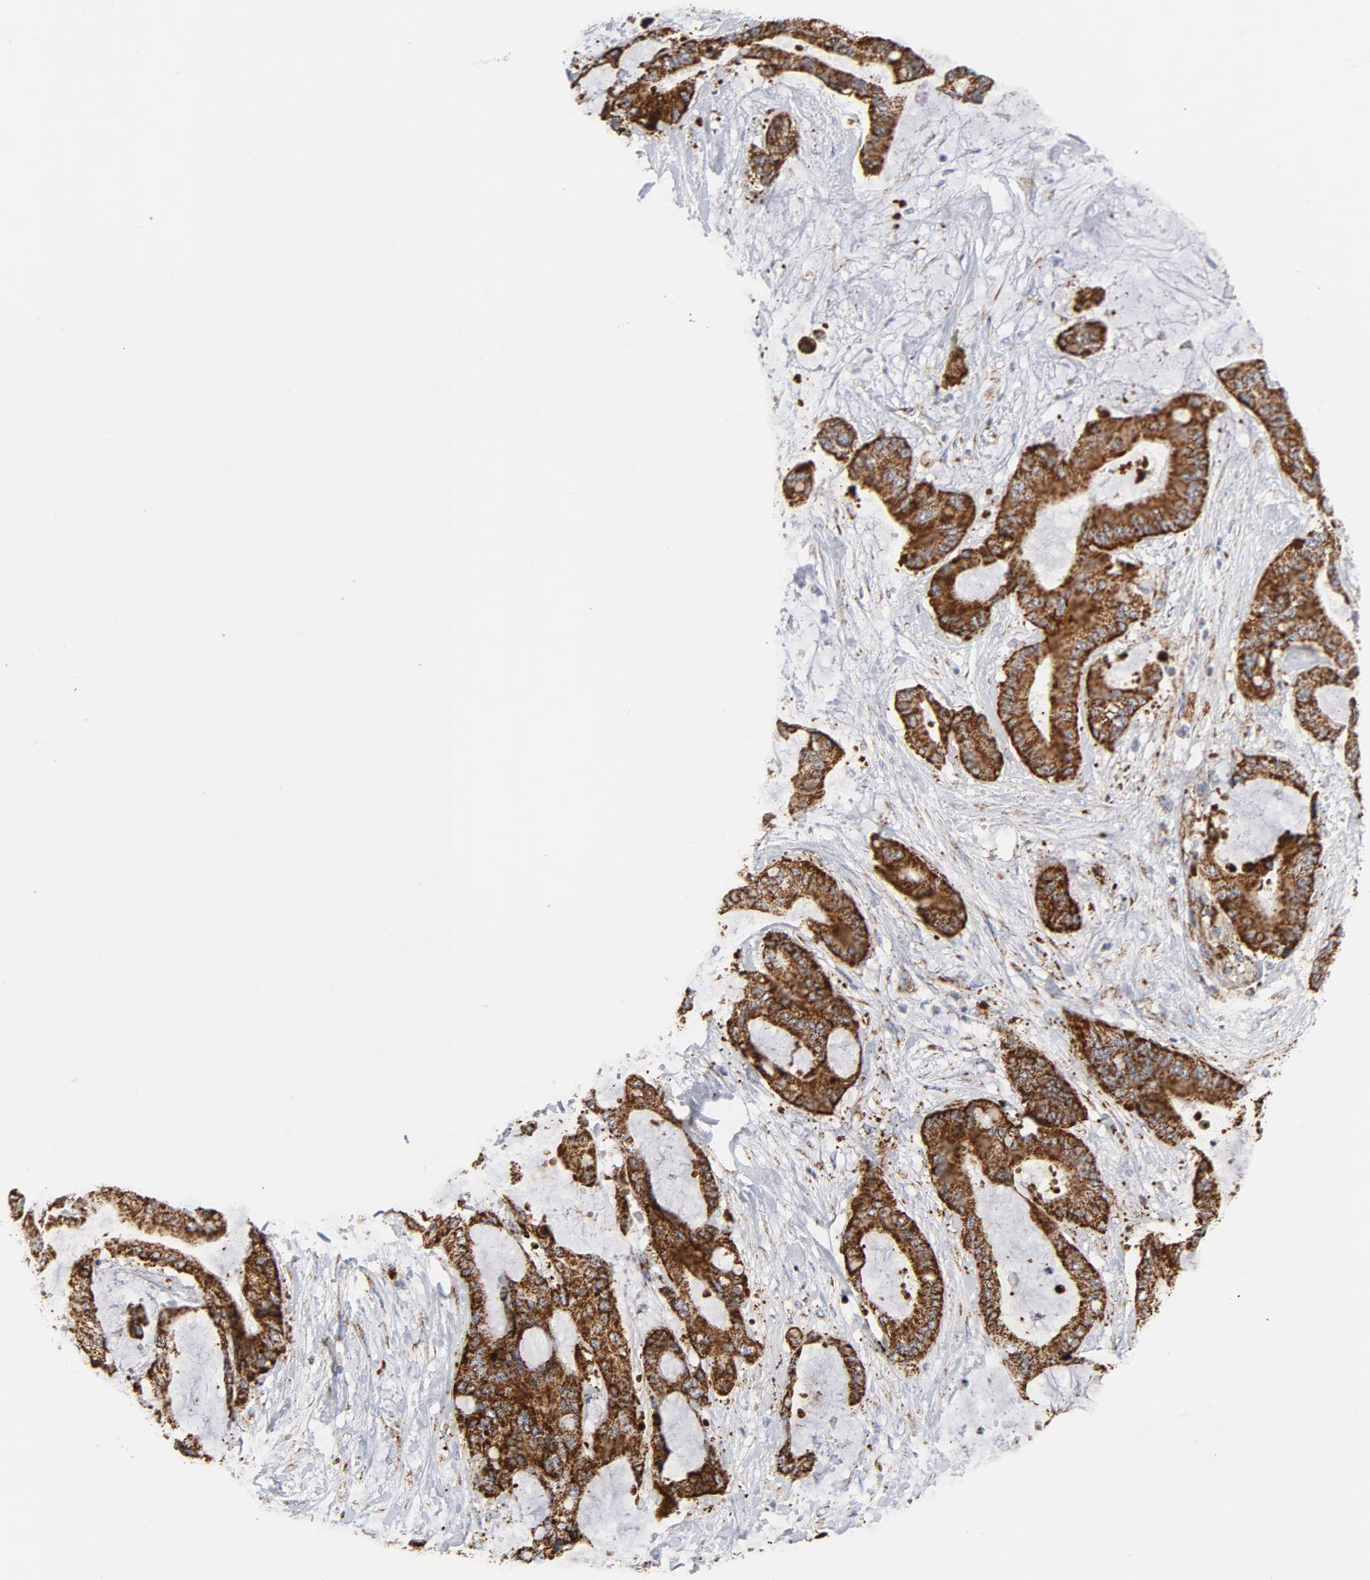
{"staining": {"intensity": "strong", "quantity": ">75%", "location": "cytoplasmic/membranous"}, "tissue": "liver cancer", "cell_type": "Tumor cells", "image_type": "cancer", "snomed": [{"axis": "morphology", "description": "Cholangiocarcinoma"}, {"axis": "topography", "description": "Liver"}], "caption": "About >75% of tumor cells in human liver cancer (cholangiocarcinoma) exhibit strong cytoplasmic/membranous protein staining as visualized by brown immunohistochemical staining.", "gene": "CYCS", "patient": {"sex": "female", "age": 73}}